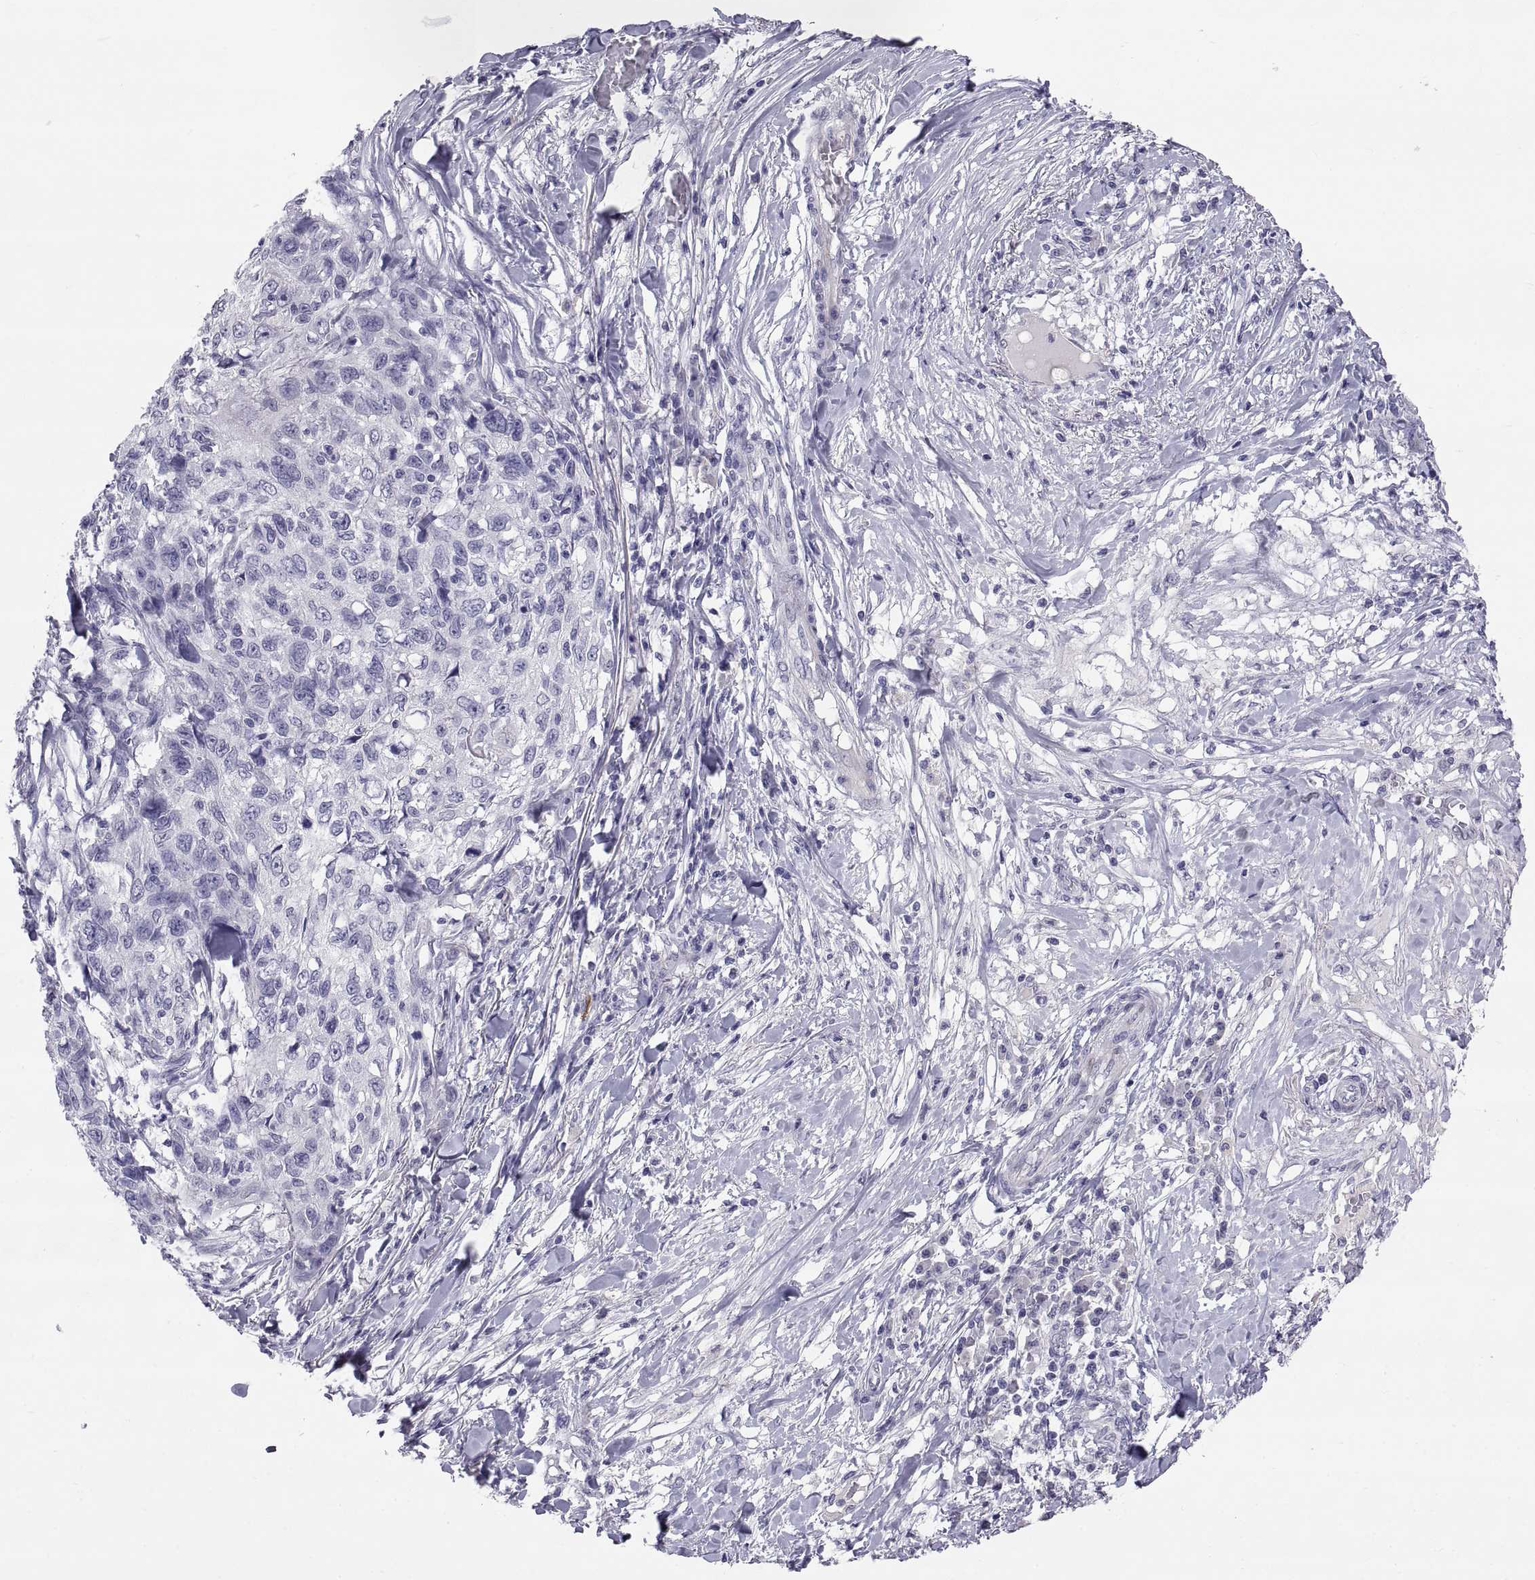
{"staining": {"intensity": "negative", "quantity": "none", "location": "none"}, "tissue": "skin cancer", "cell_type": "Tumor cells", "image_type": "cancer", "snomed": [{"axis": "morphology", "description": "Squamous cell carcinoma, NOS"}, {"axis": "topography", "description": "Skin"}], "caption": "DAB immunohistochemical staining of human skin squamous cell carcinoma shows no significant staining in tumor cells.", "gene": "TEX13A", "patient": {"sex": "male", "age": 92}}